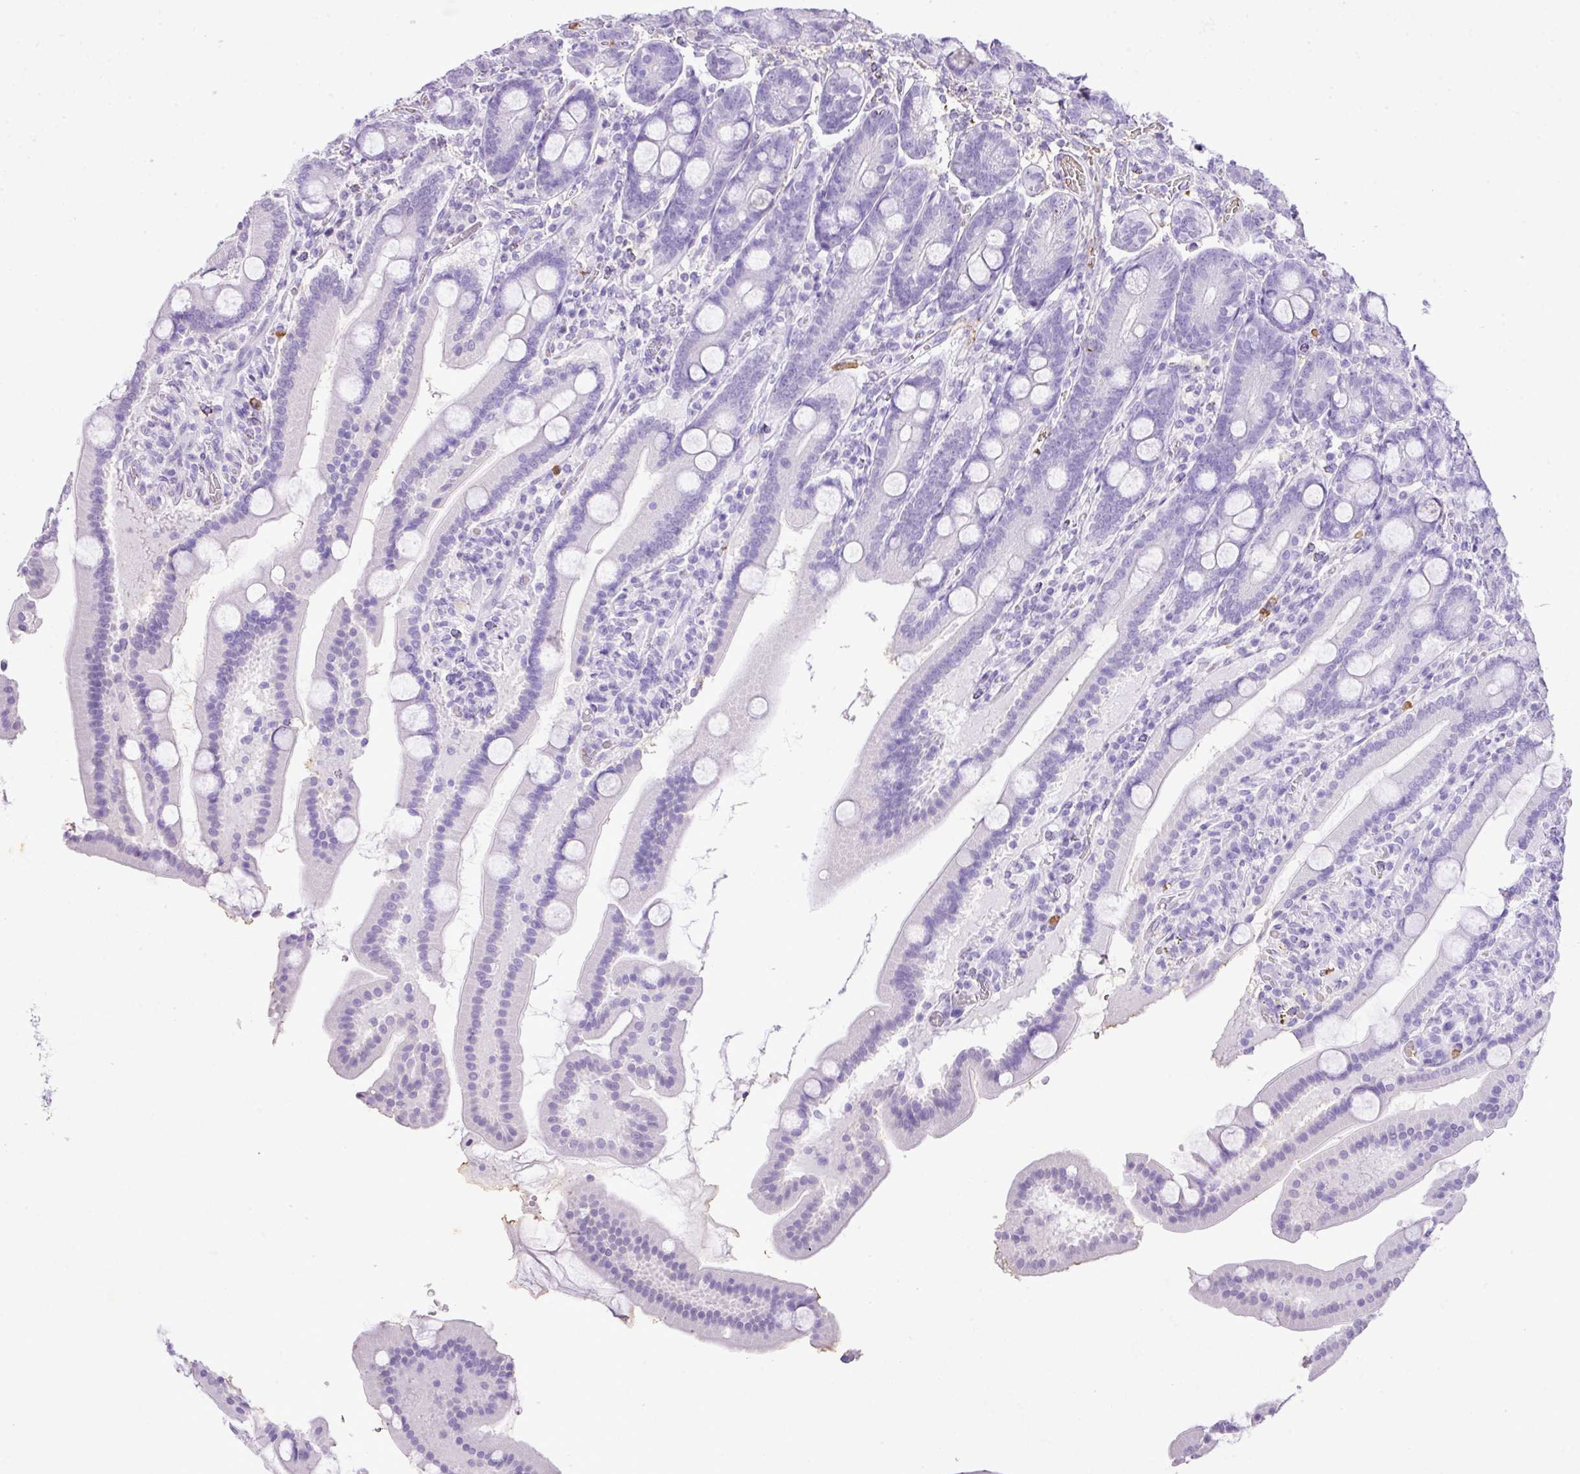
{"staining": {"intensity": "negative", "quantity": "none", "location": "none"}, "tissue": "duodenum", "cell_type": "Glandular cells", "image_type": "normal", "snomed": [{"axis": "morphology", "description": "Normal tissue, NOS"}, {"axis": "topography", "description": "Duodenum"}], "caption": "IHC micrograph of benign duodenum: human duodenum stained with DAB (3,3'-diaminobenzidine) displays no significant protein expression in glandular cells. Nuclei are stained in blue.", "gene": "KCNJ11", "patient": {"sex": "male", "age": 55}}